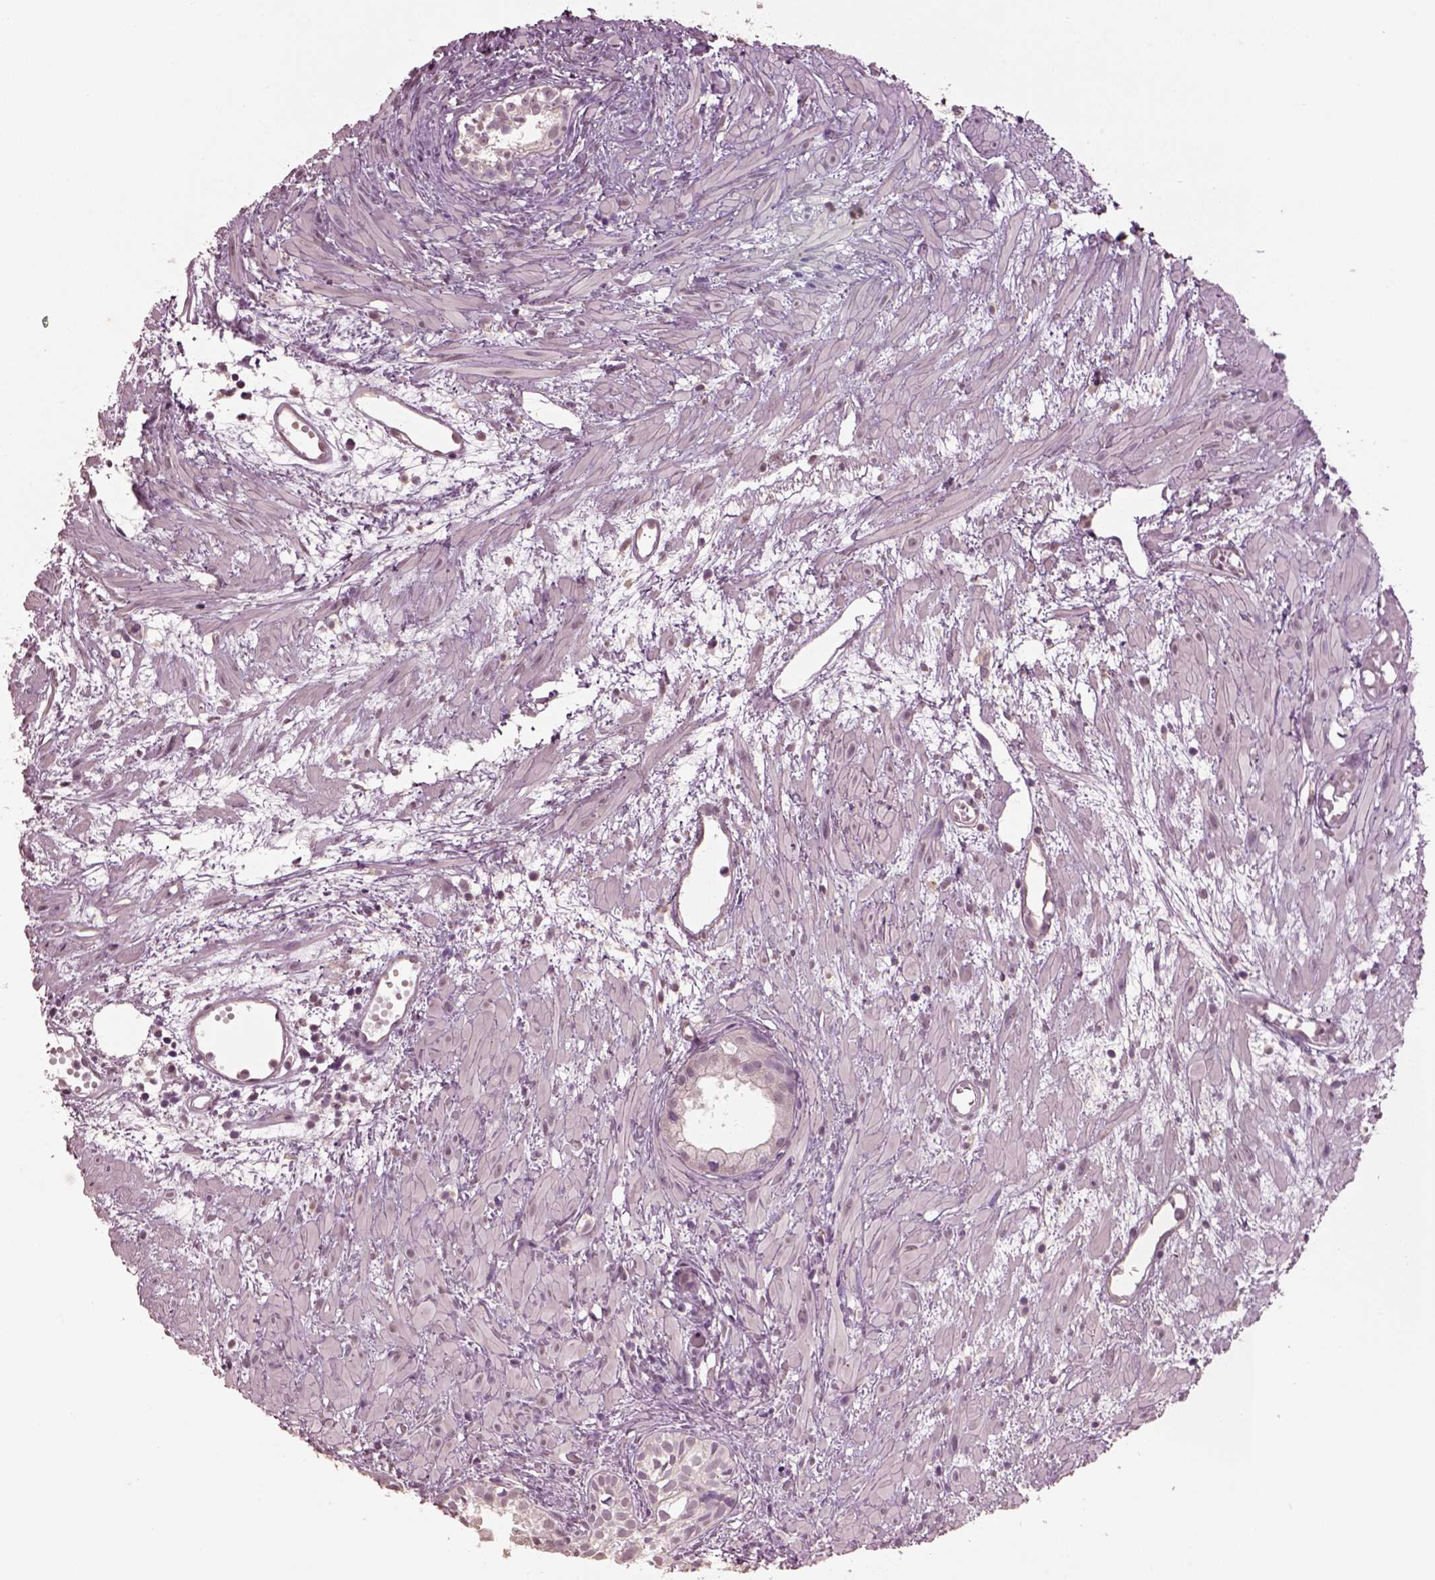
{"staining": {"intensity": "negative", "quantity": "none", "location": "none"}, "tissue": "prostate cancer", "cell_type": "Tumor cells", "image_type": "cancer", "snomed": [{"axis": "morphology", "description": "Adenocarcinoma, High grade"}, {"axis": "topography", "description": "Prostate"}], "caption": "Tumor cells are negative for protein expression in human prostate cancer (adenocarcinoma (high-grade)).", "gene": "KCNIP3", "patient": {"sex": "male", "age": 79}}